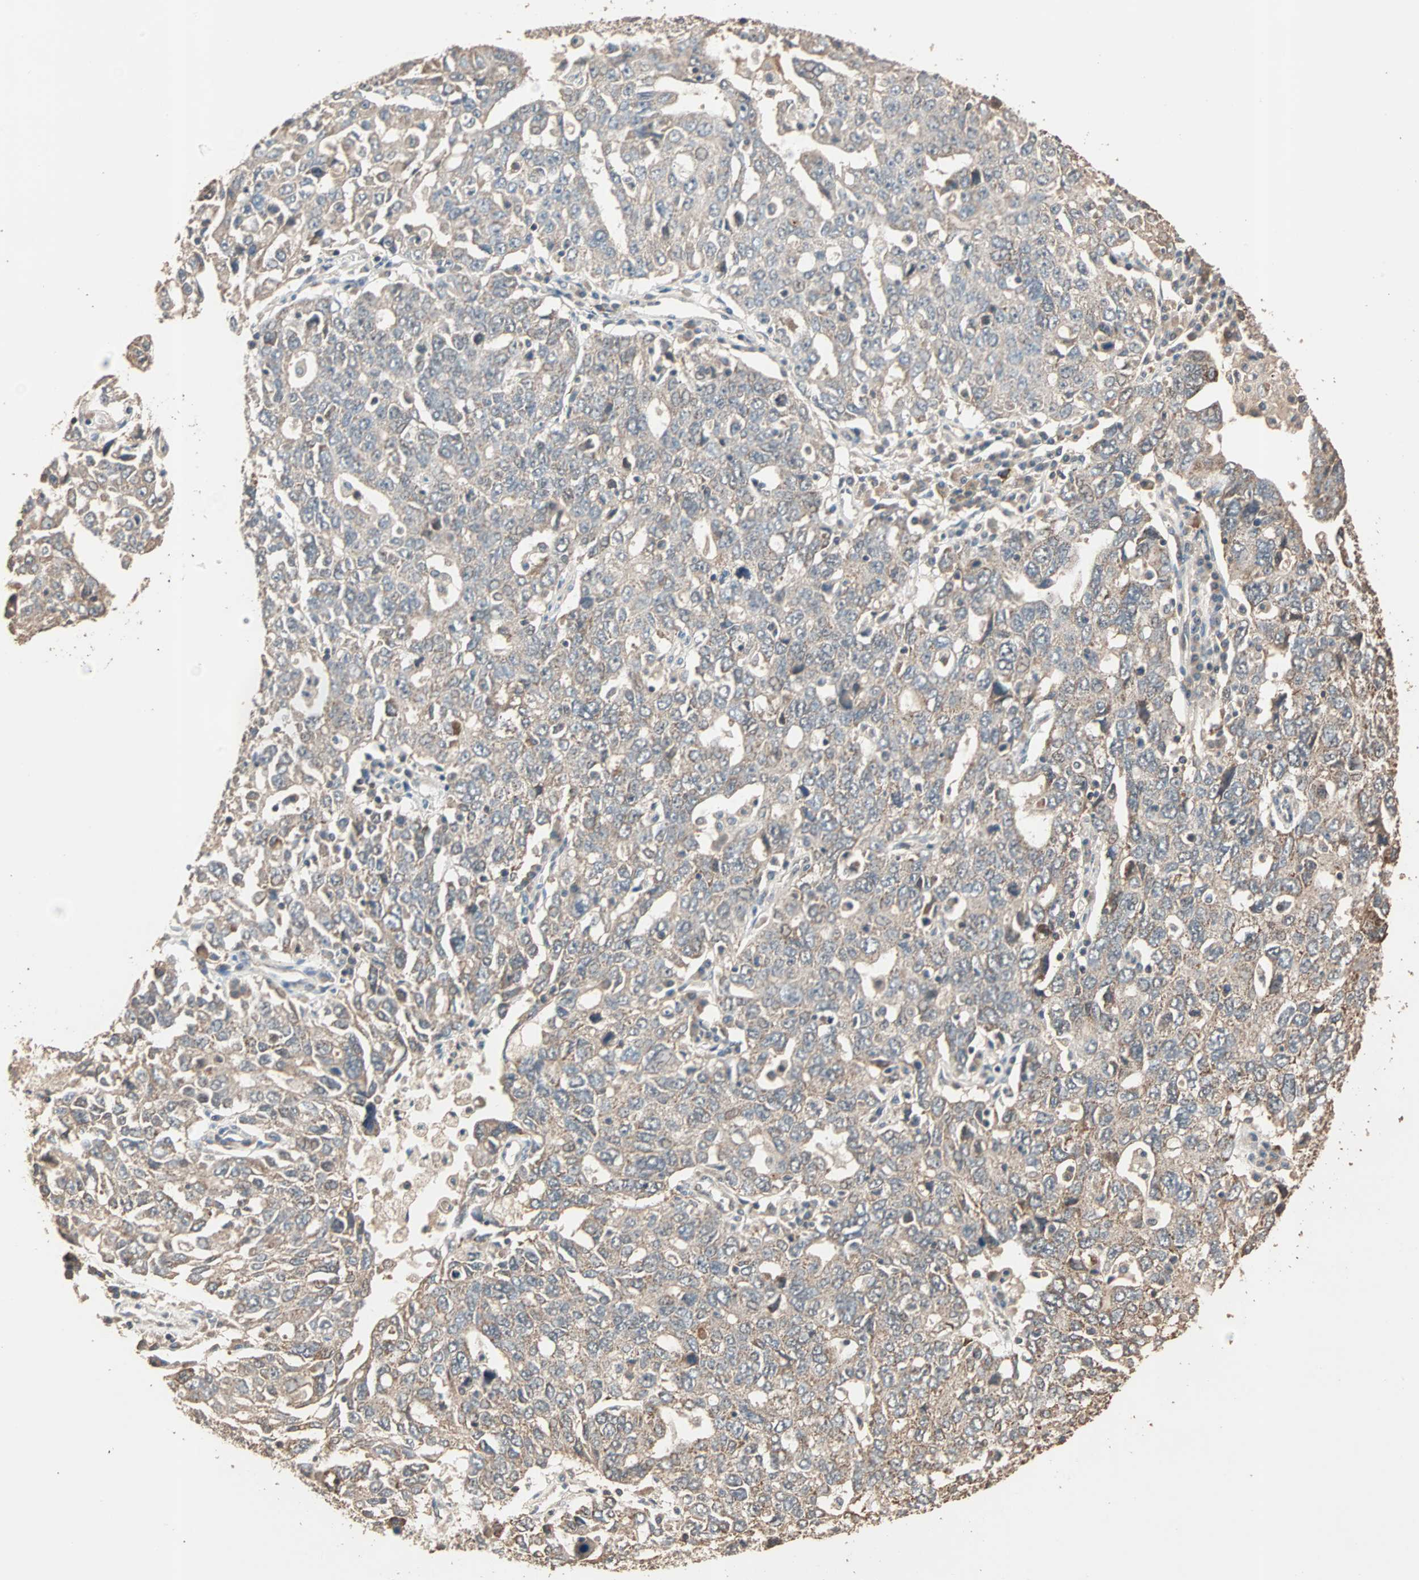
{"staining": {"intensity": "weak", "quantity": ">75%", "location": "cytoplasmic/membranous"}, "tissue": "ovarian cancer", "cell_type": "Tumor cells", "image_type": "cancer", "snomed": [{"axis": "morphology", "description": "Carcinoma, endometroid"}, {"axis": "topography", "description": "Ovary"}], "caption": "An immunohistochemistry (IHC) photomicrograph of tumor tissue is shown. Protein staining in brown labels weak cytoplasmic/membranous positivity in ovarian cancer within tumor cells.", "gene": "ZBTB33", "patient": {"sex": "female", "age": 62}}